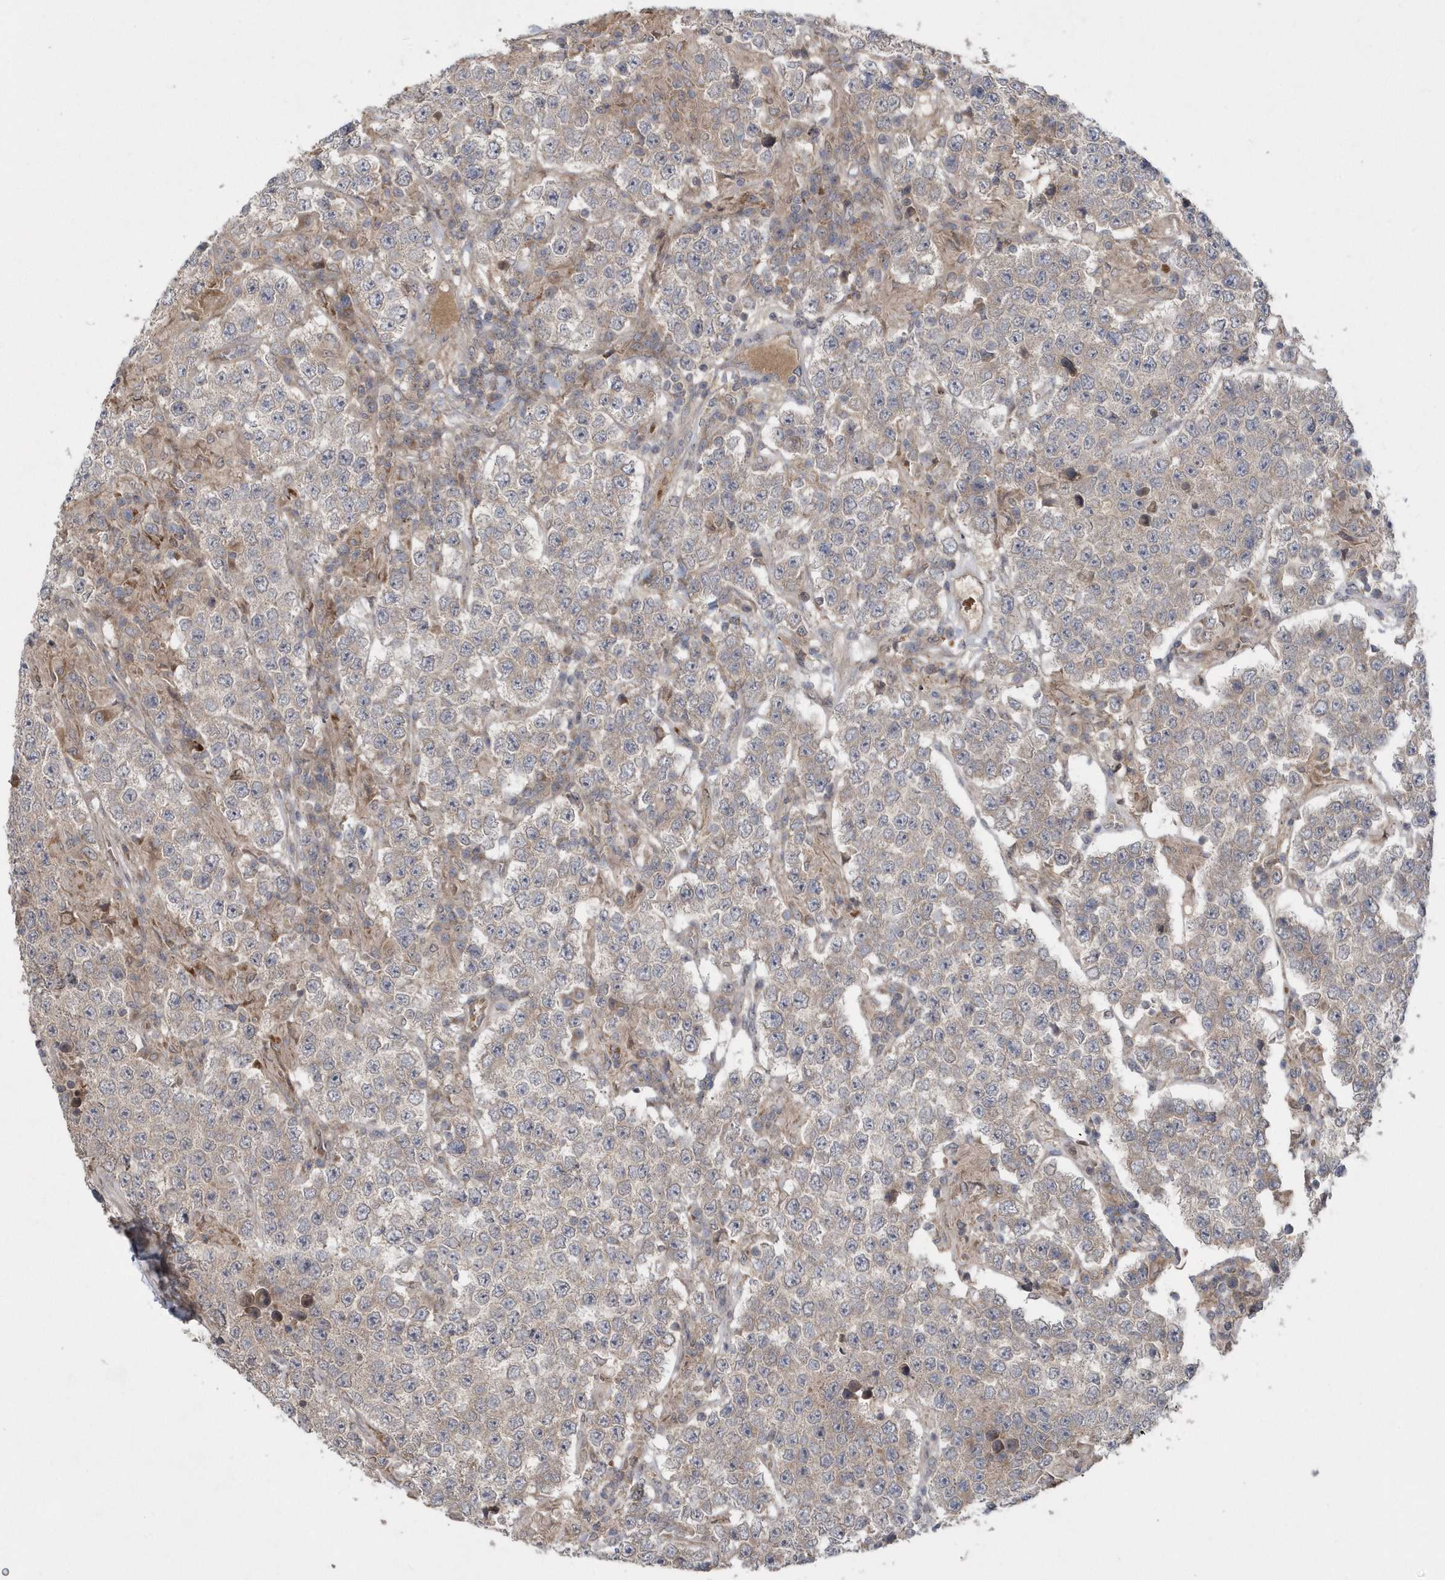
{"staining": {"intensity": "weak", "quantity": "<25%", "location": "cytoplasmic/membranous"}, "tissue": "testis cancer", "cell_type": "Tumor cells", "image_type": "cancer", "snomed": [{"axis": "morphology", "description": "Normal tissue, NOS"}, {"axis": "morphology", "description": "Urothelial carcinoma, High grade"}, {"axis": "morphology", "description": "Seminoma, NOS"}, {"axis": "morphology", "description": "Carcinoma, Embryonal, NOS"}, {"axis": "topography", "description": "Urinary bladder"}, {"axis": "topography", "description": "Testis"}], "caption": "Immunohistochemical staining of human high-grade urothelial carcinoma (testis) demonstrates no significant expression in tumor cells.", "gene": "HMGCS1", "patient": {"sex": "male", "age": 41}}